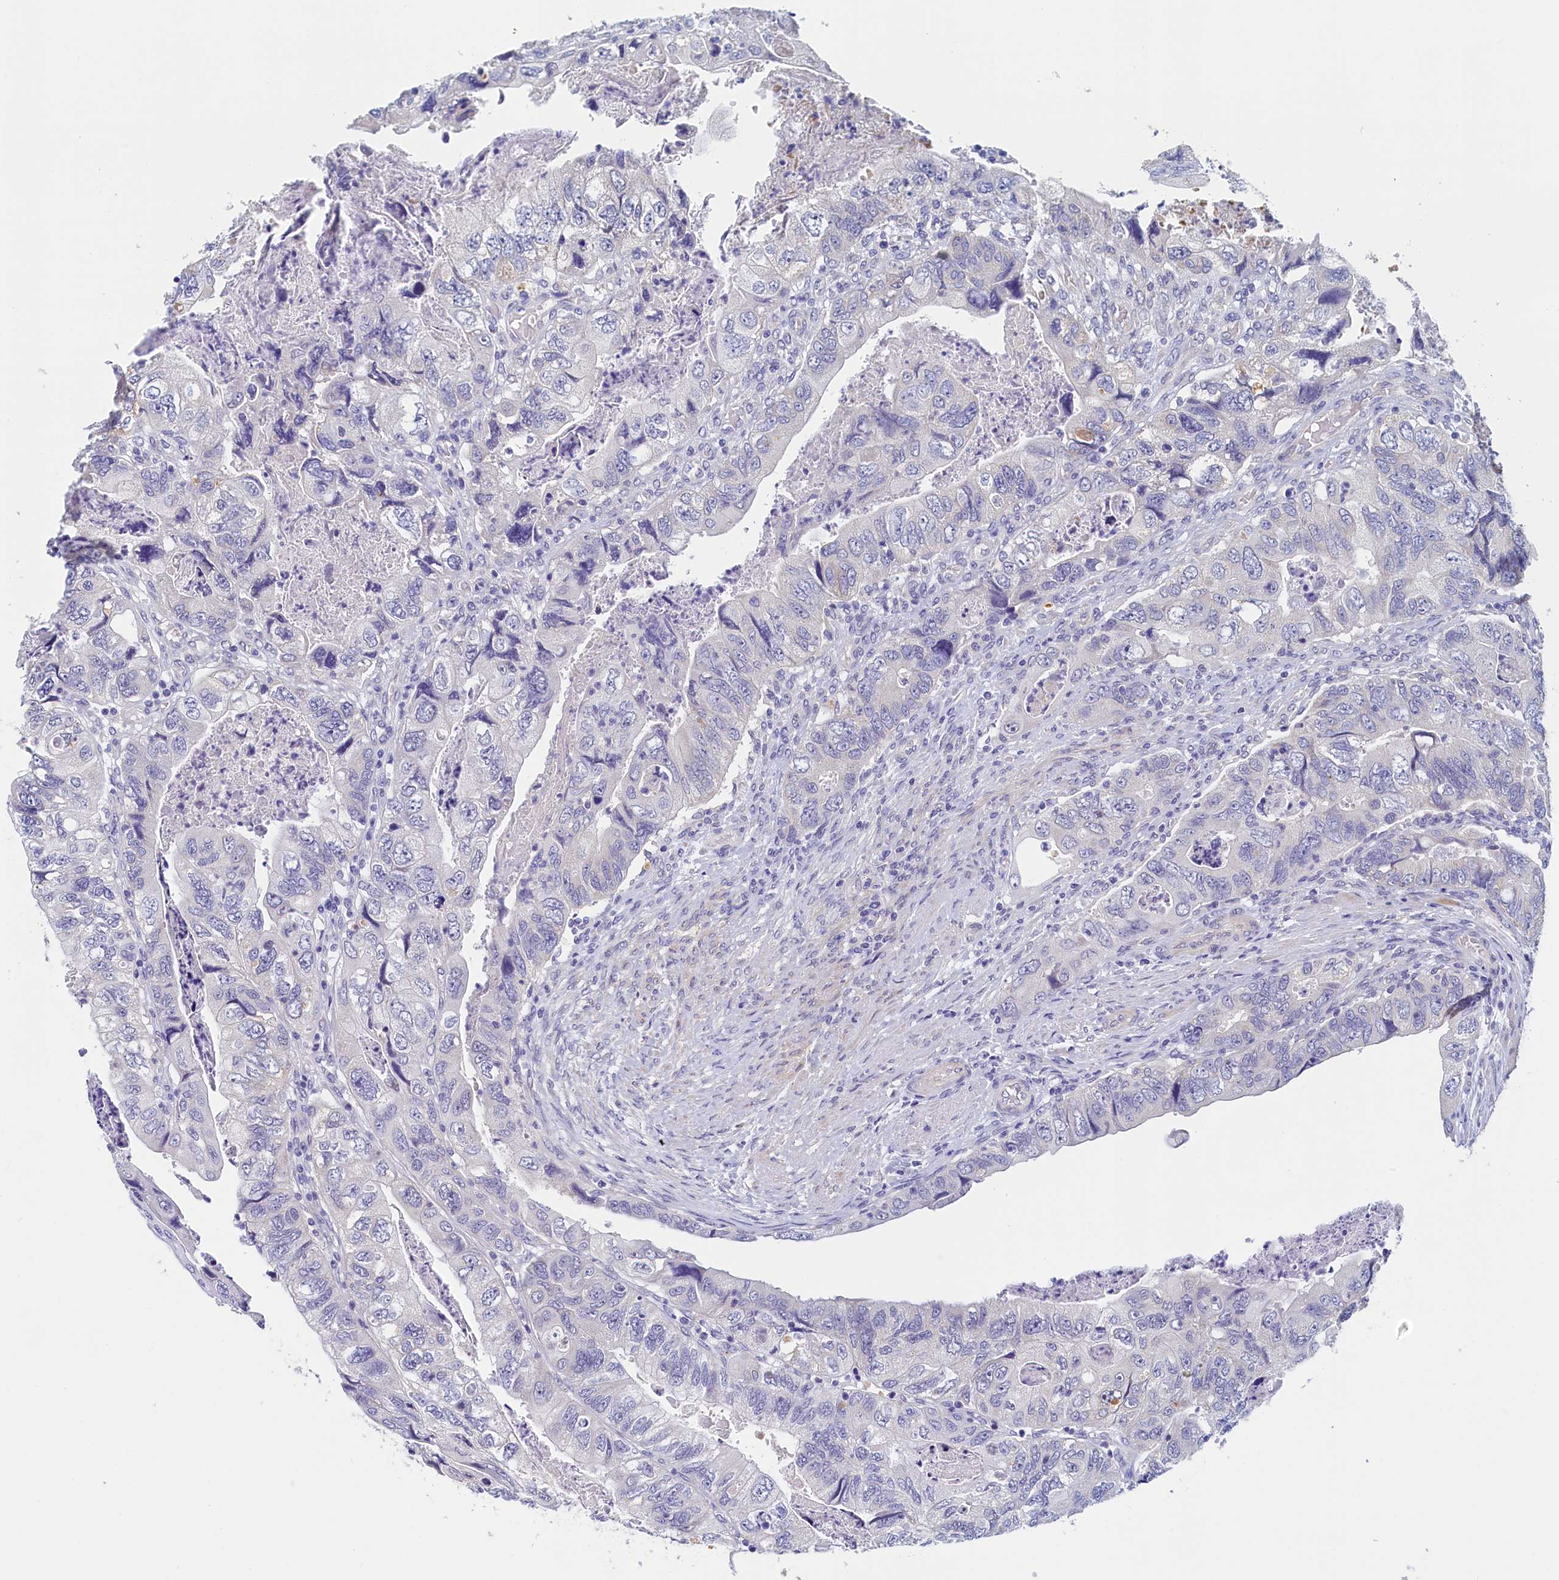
{"staining": {"intensity": "negative", "quantity": "none", "location": "none"}, "tissue": "colorectal cancer", "cell_type": "Tumor cells", "image_type": "cancer", "snomed": [{"axis": "morphology", "description": "Adenocarcinoma, NOS"}, {"axis": "topography", "description": "Rectum"}], "caption": "Tumor cells are negative for protein expression in human colorectal cancer (adenocarcinoma).", "gene": "DTD1", "patient": {"sex": "male", "age": 63}}